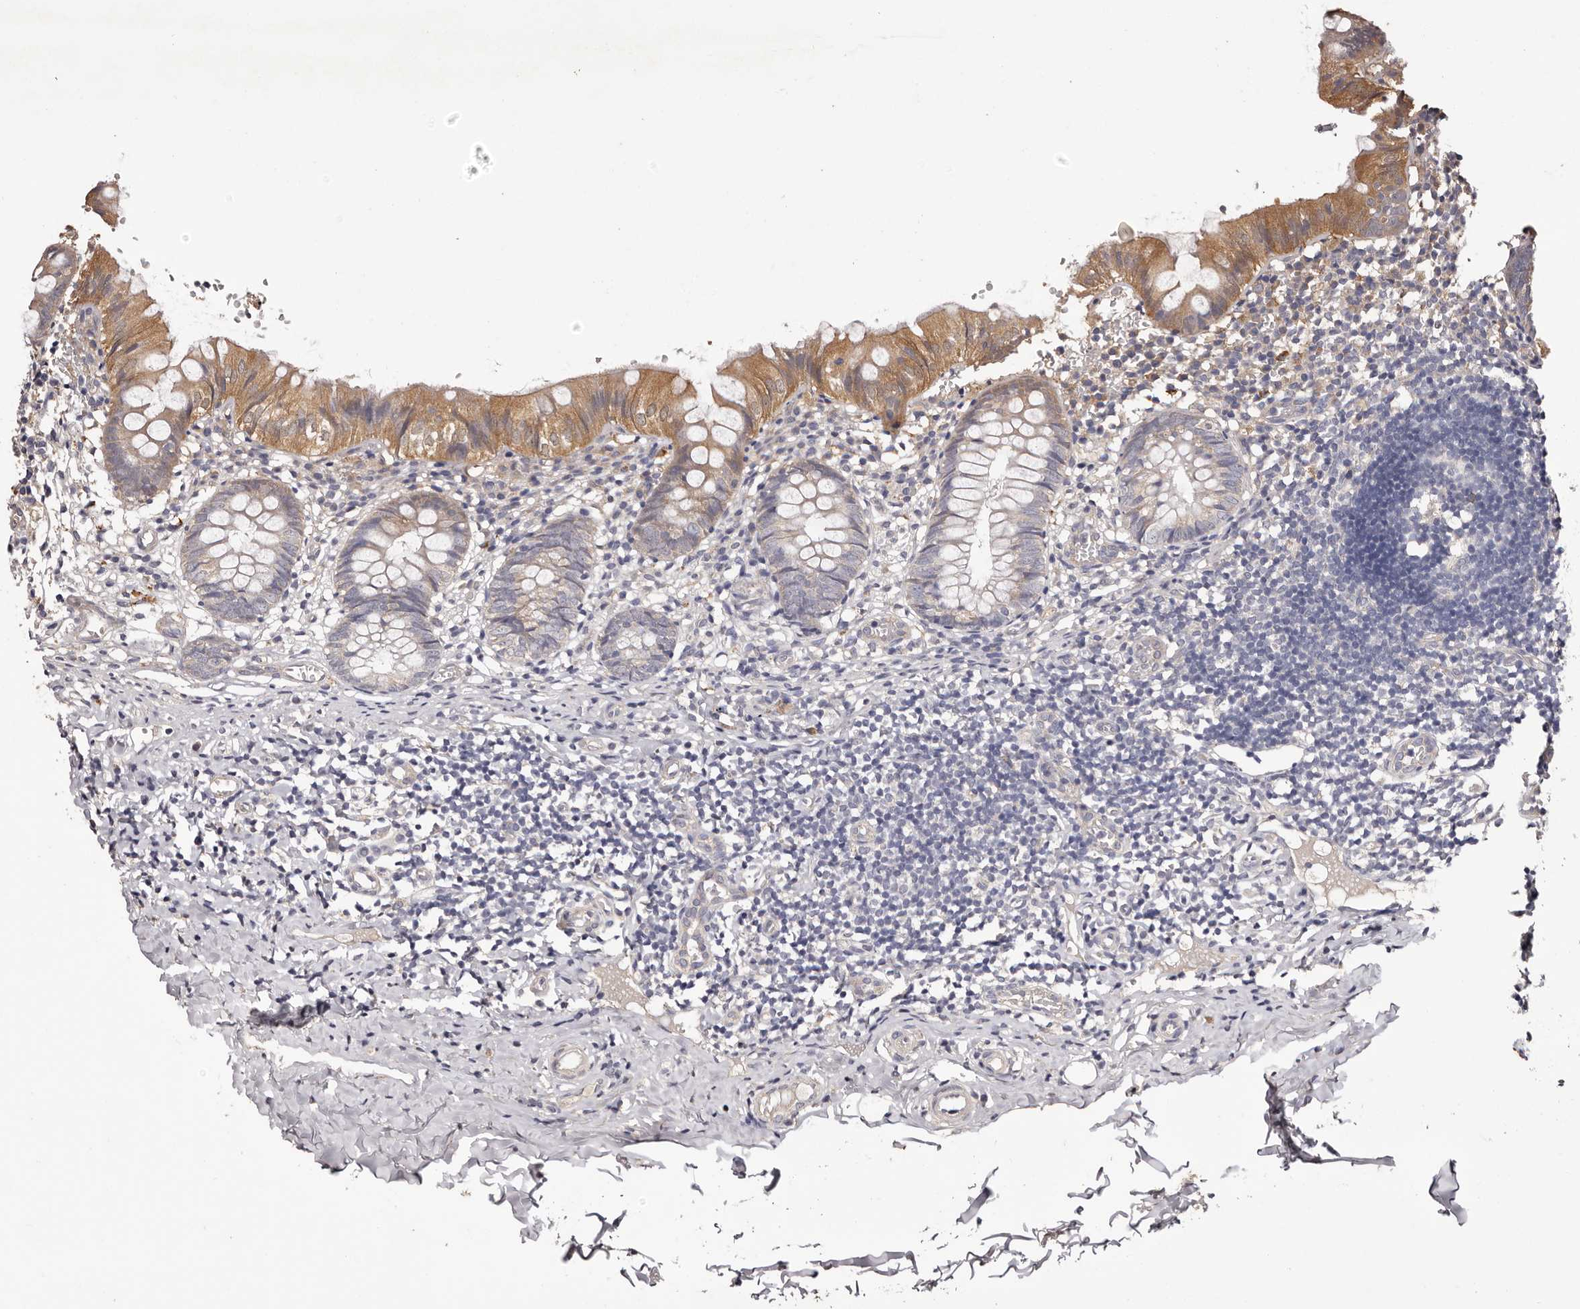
{"staining": {"intensity": "moderate", "quantity": "25%-75%", "location": "cytoplasmic/membranous"}, "tissue": "appendix", "cell_type": "Glandular cells", "image_type": "normal", "snomed": [{"axis": "morphology", "description": "Normal tissue, NOS"}, {"axis": "topography", "description": "Appendix"}], "caption": "Protein positivity by immunohistochemistry (IHC) exhibits moderate cytoplasmic/membranous positivity in about 25%-75% of glandular cells in unremarkable appendix.", "gene": "ETNK1", "patient": {"sex": "male", "age": 8}}